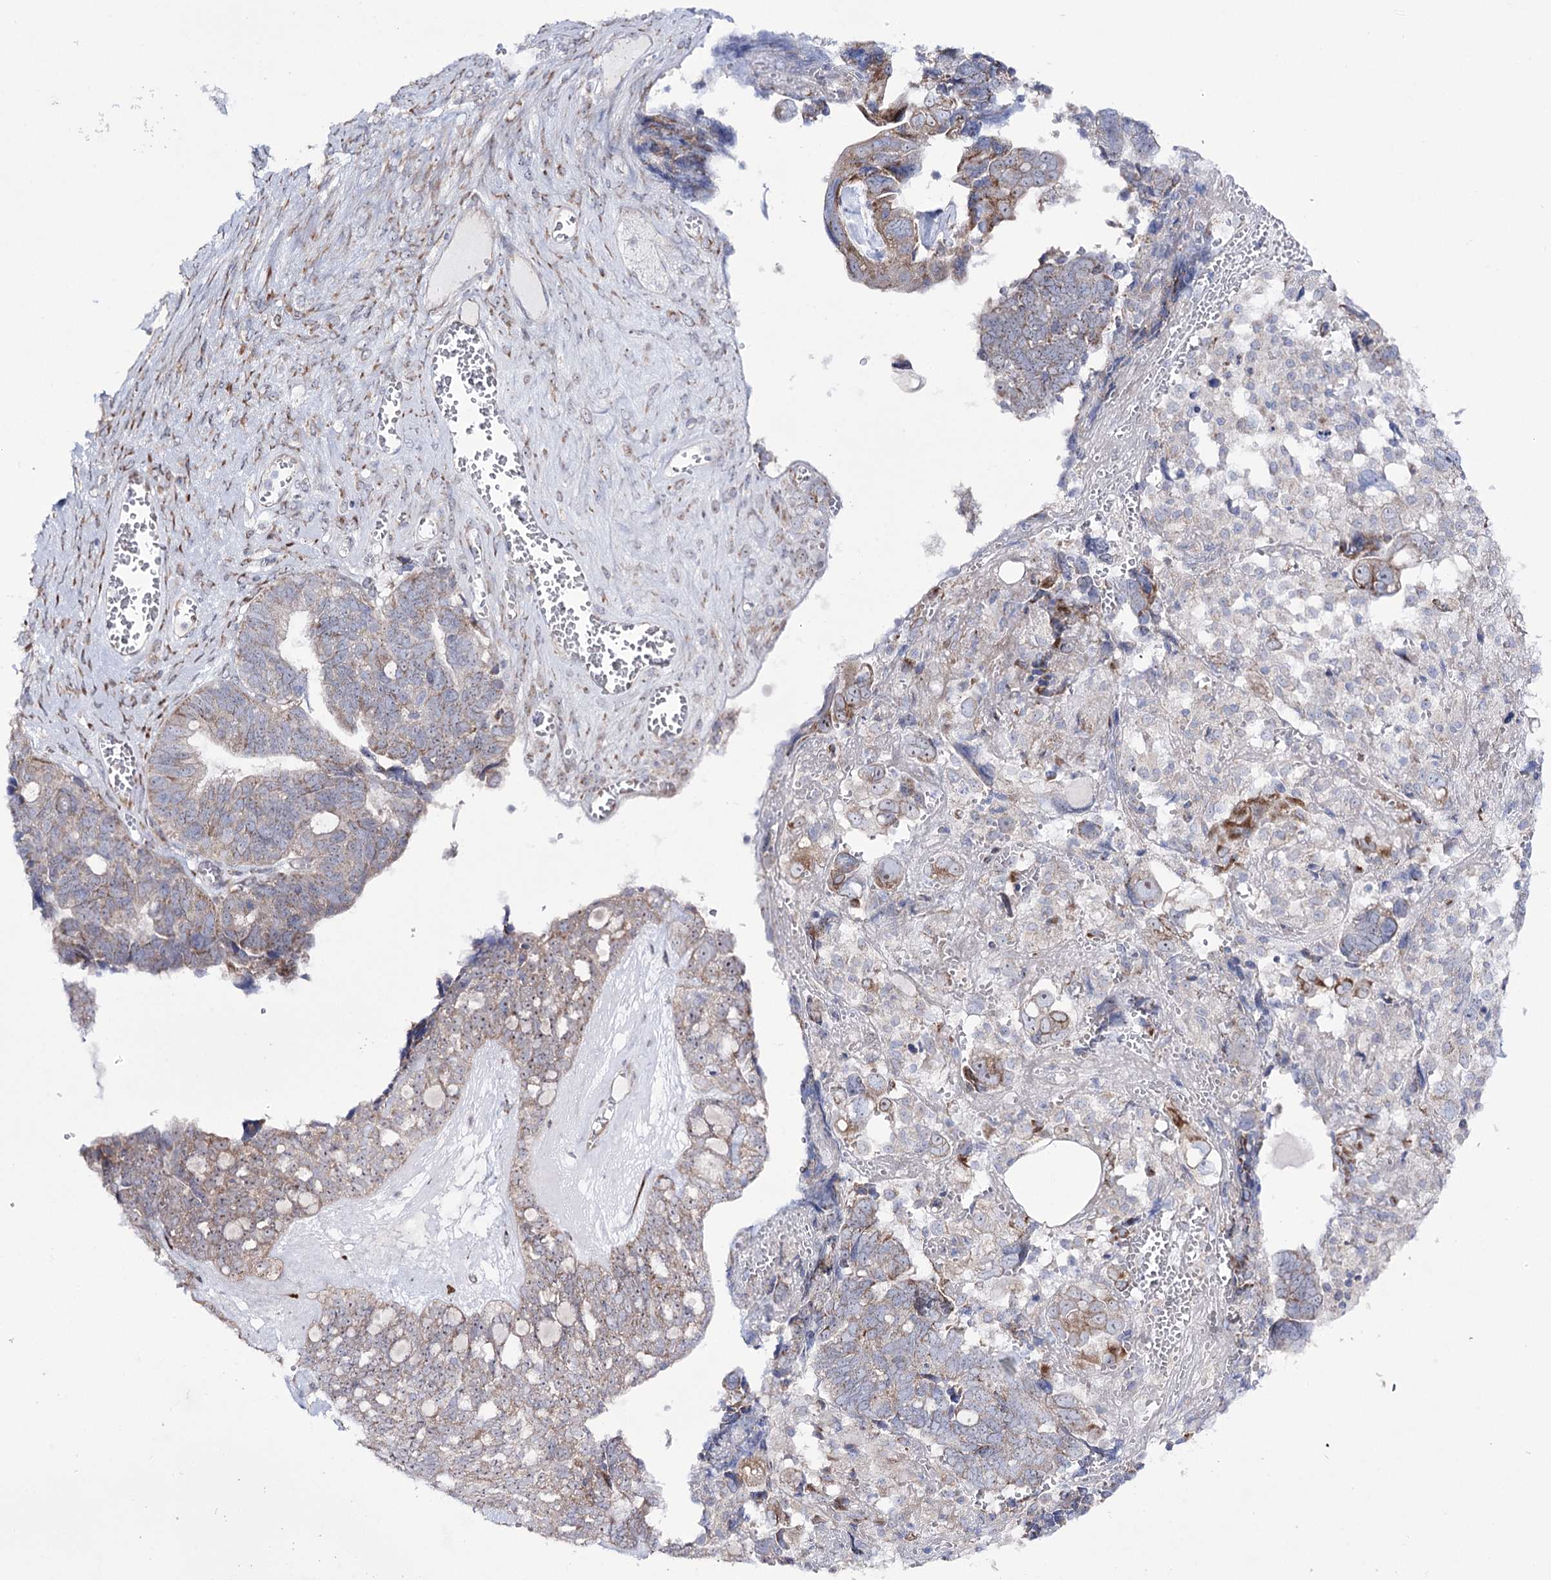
{"staining": {"intensity": "weak", "quantity": "25%-75%", "location": "cytoplasmic/membranous"}, "tissue": "ovarian cancer", "cell_type": "Tumor cells", "image_type": "cancer", "snomed": [{"axis": "morphology", "description": "Cystadenocarcinoma, serous, NOS"}, {"axis": "topography", "description": "Ovary"}], "caption": "Immunohistochemistry (IHC) image of human ovarian cancer stained for a protein (brown), which reveals low levels of weak cytoplasmic/membranous positivity in about 25%-75% of tumor cells.", "gene": "METTL5", "patient": {"sex": "female", "age": 79}}